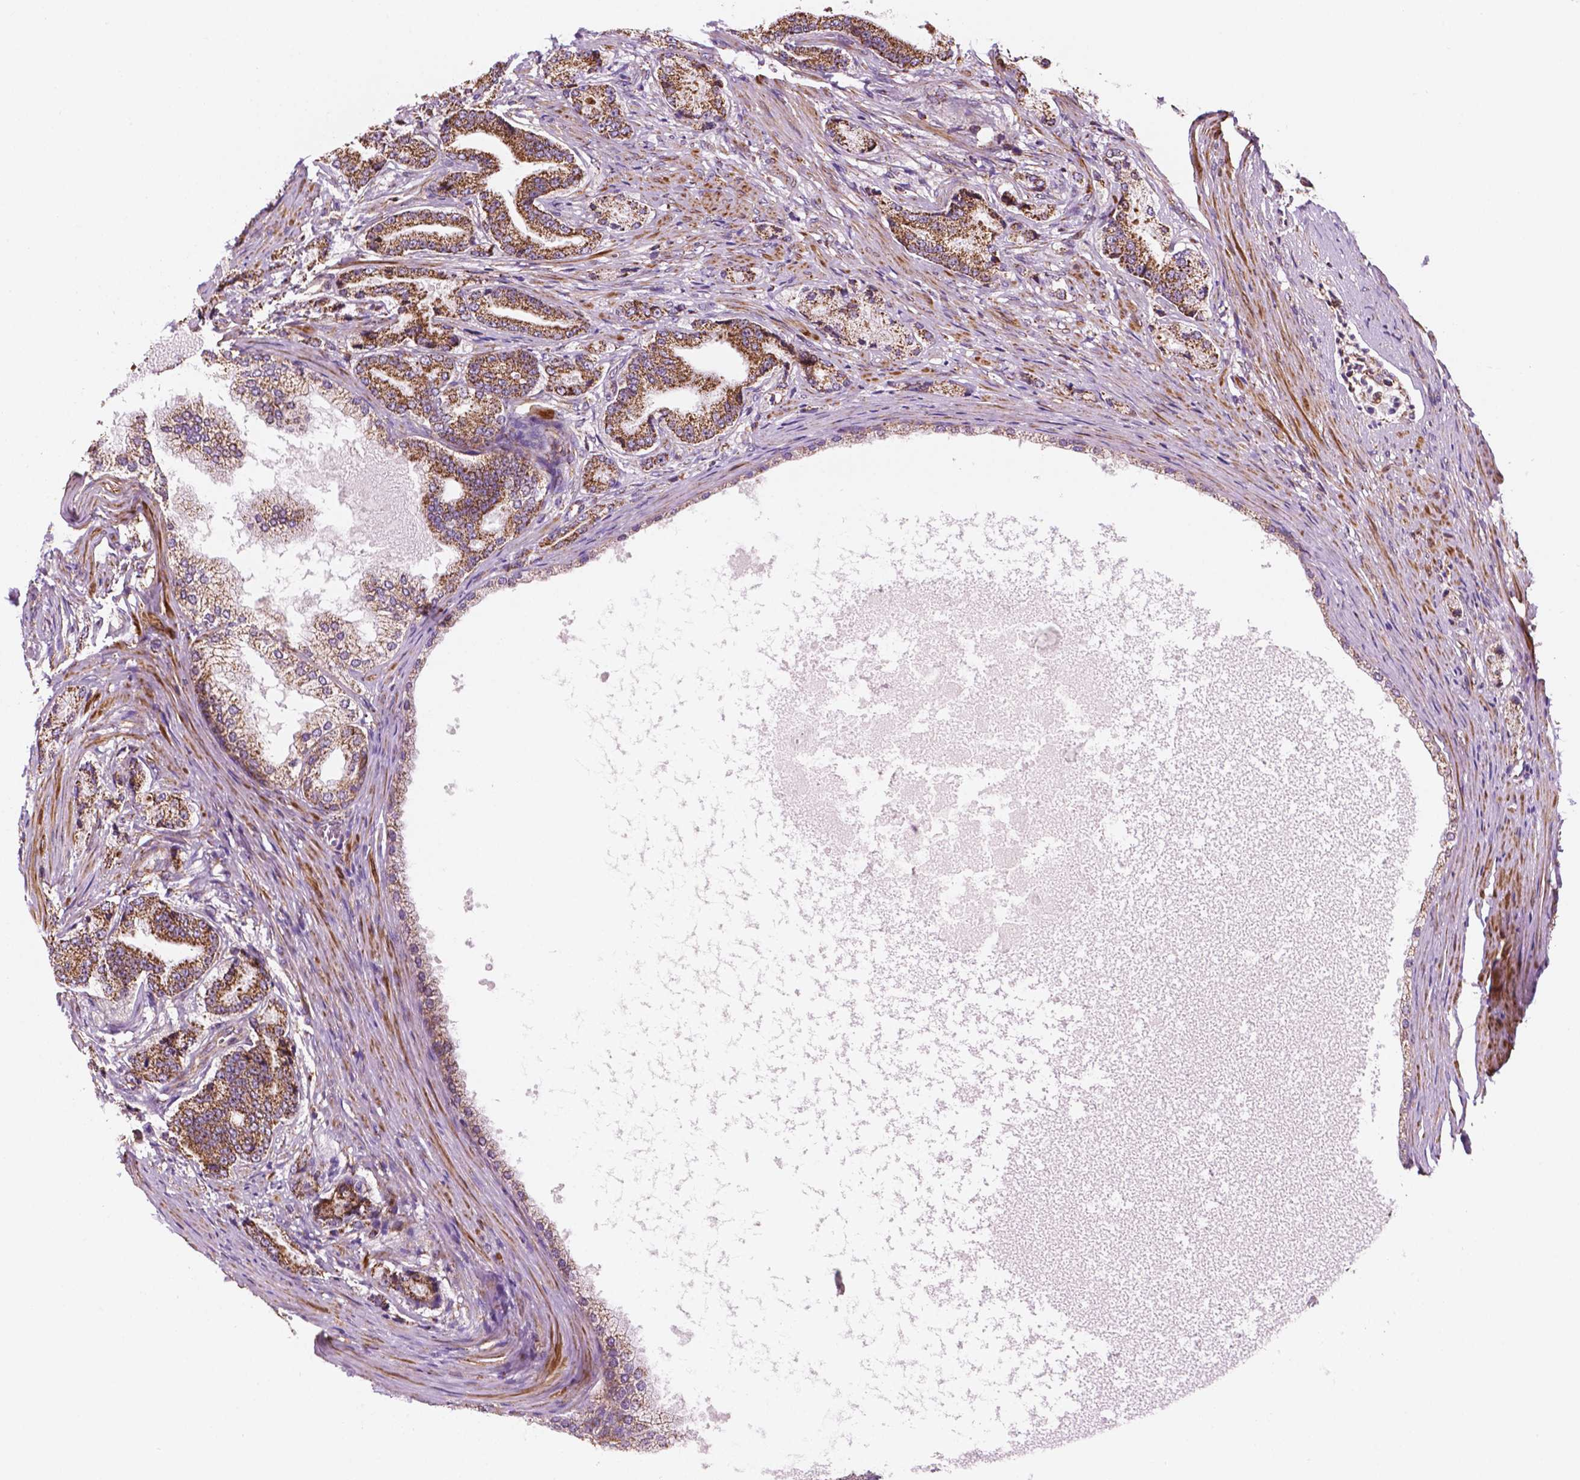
{"staining": {"intensity": "moderate", "quantity": ">75%", "location": "cytoplasmic/membranous"}, "tissue": "prostate cancer", "cell_type": "Tumor cells", "image_type": "cancer", "snomed": [{"axis": "morphology", "description": "Adenocarcinoma, High grade"}, {"axis": "topography", "description": "Prostate and seminal vesicle, NOS"}], "caption": "Immunohistochemistry (IHC) of human high-grade adenocarcinoma (prostate) exhibits medium levels of moderate cytoplasmic/membranous staining in approximately >75% of tumor cells. (DAB = brown stain, brightfield microscopy at high magnification).", "gene": "GEMIN4", "patient": {"sex": "male", "age": 61}}